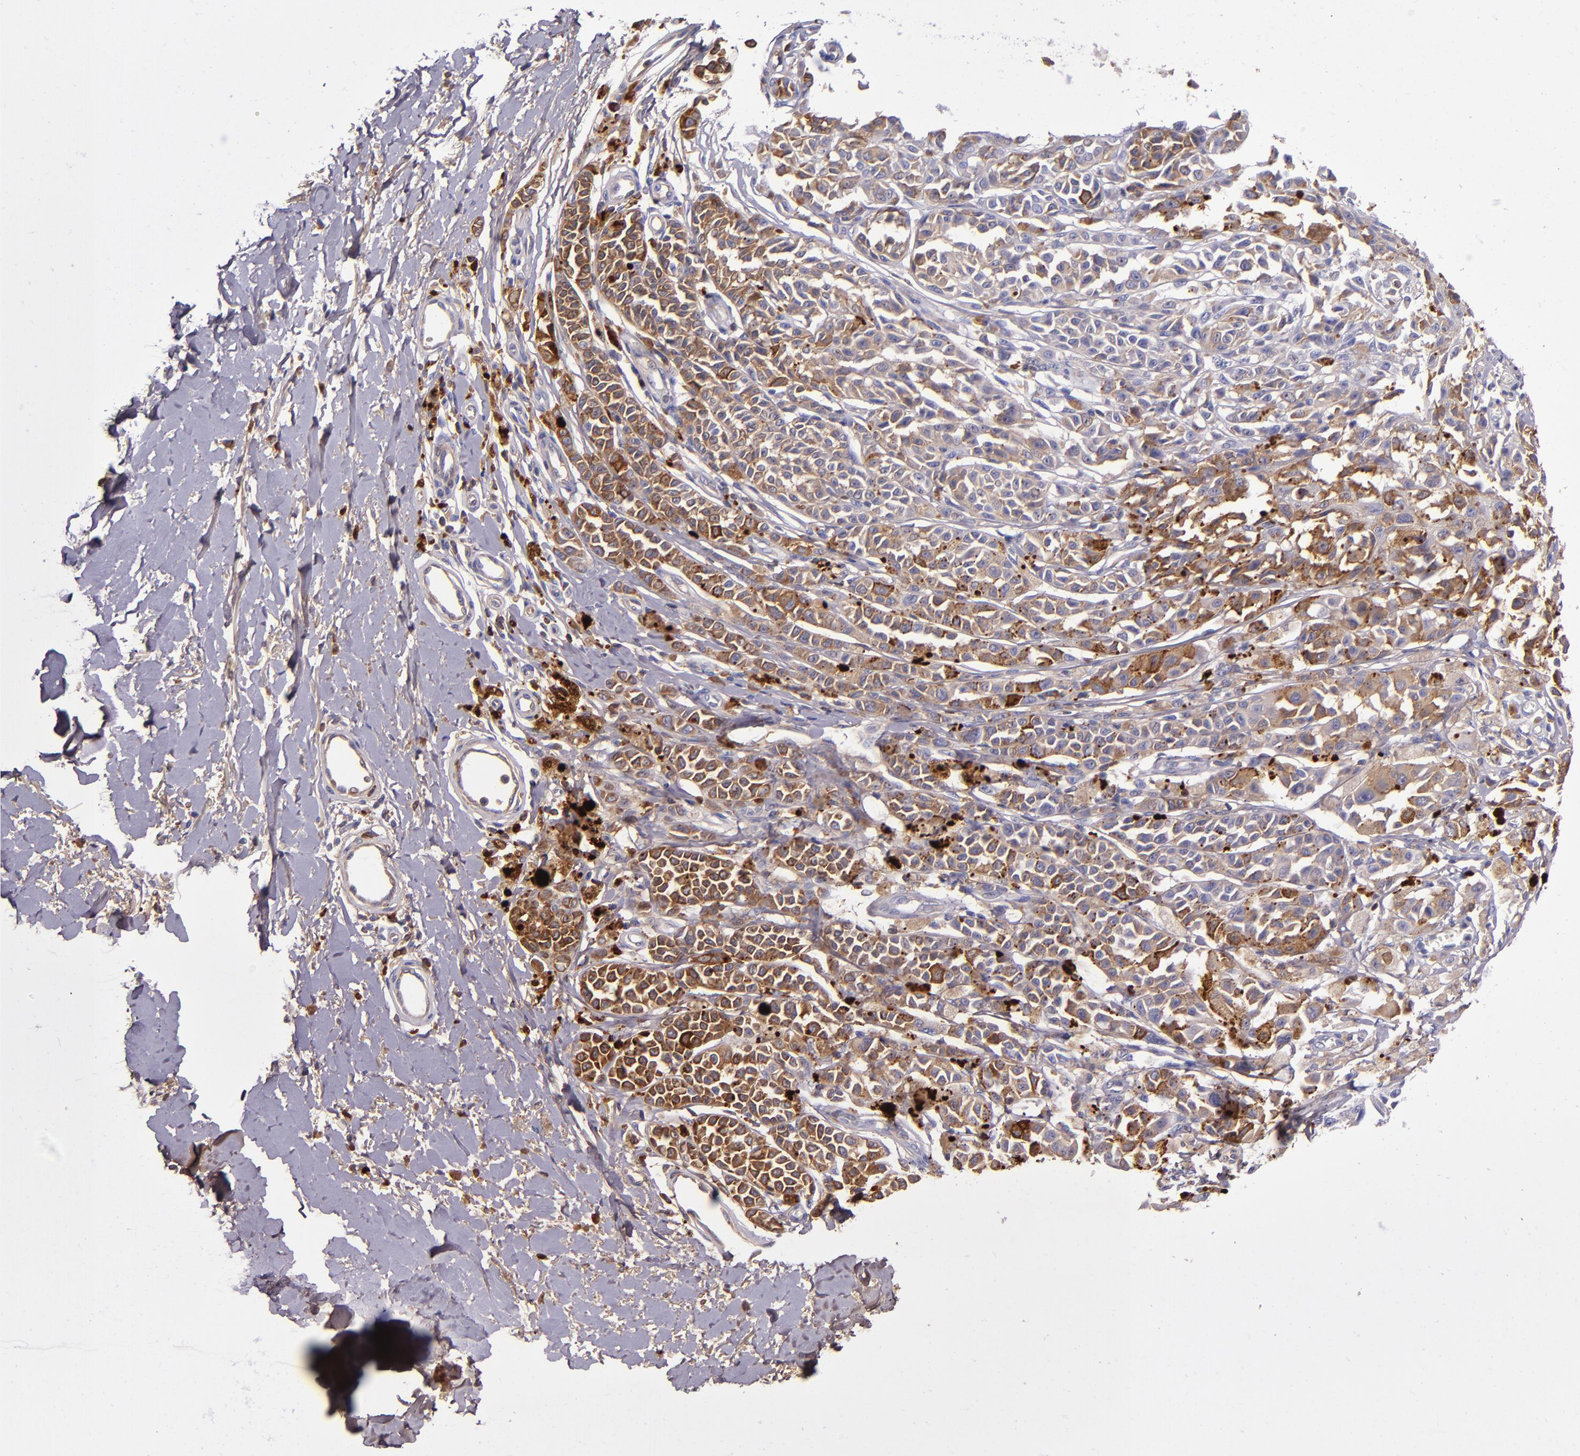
{"staining": {"intensity": "strong", "quantity": "25%-75%", "location": "cytoplasmic/membranous"}, "tissue": "melanoma", "cell_type": "Tumor cells", "image_type": "cancer", "snomed": [{"axis": "morphology", "description": "Malignant melanoma, NOS"}, {"axis": "topography", "description": "Skin"}], "caption": "This is a photomicrograph of immunohistochemistry (IHC) staining of melanoma, which shows strong positivity in the cytoplasmic/membranous of tumor cells.", "gene": "CLEC3B", "patient": {"sex": "female", "age": 38}}